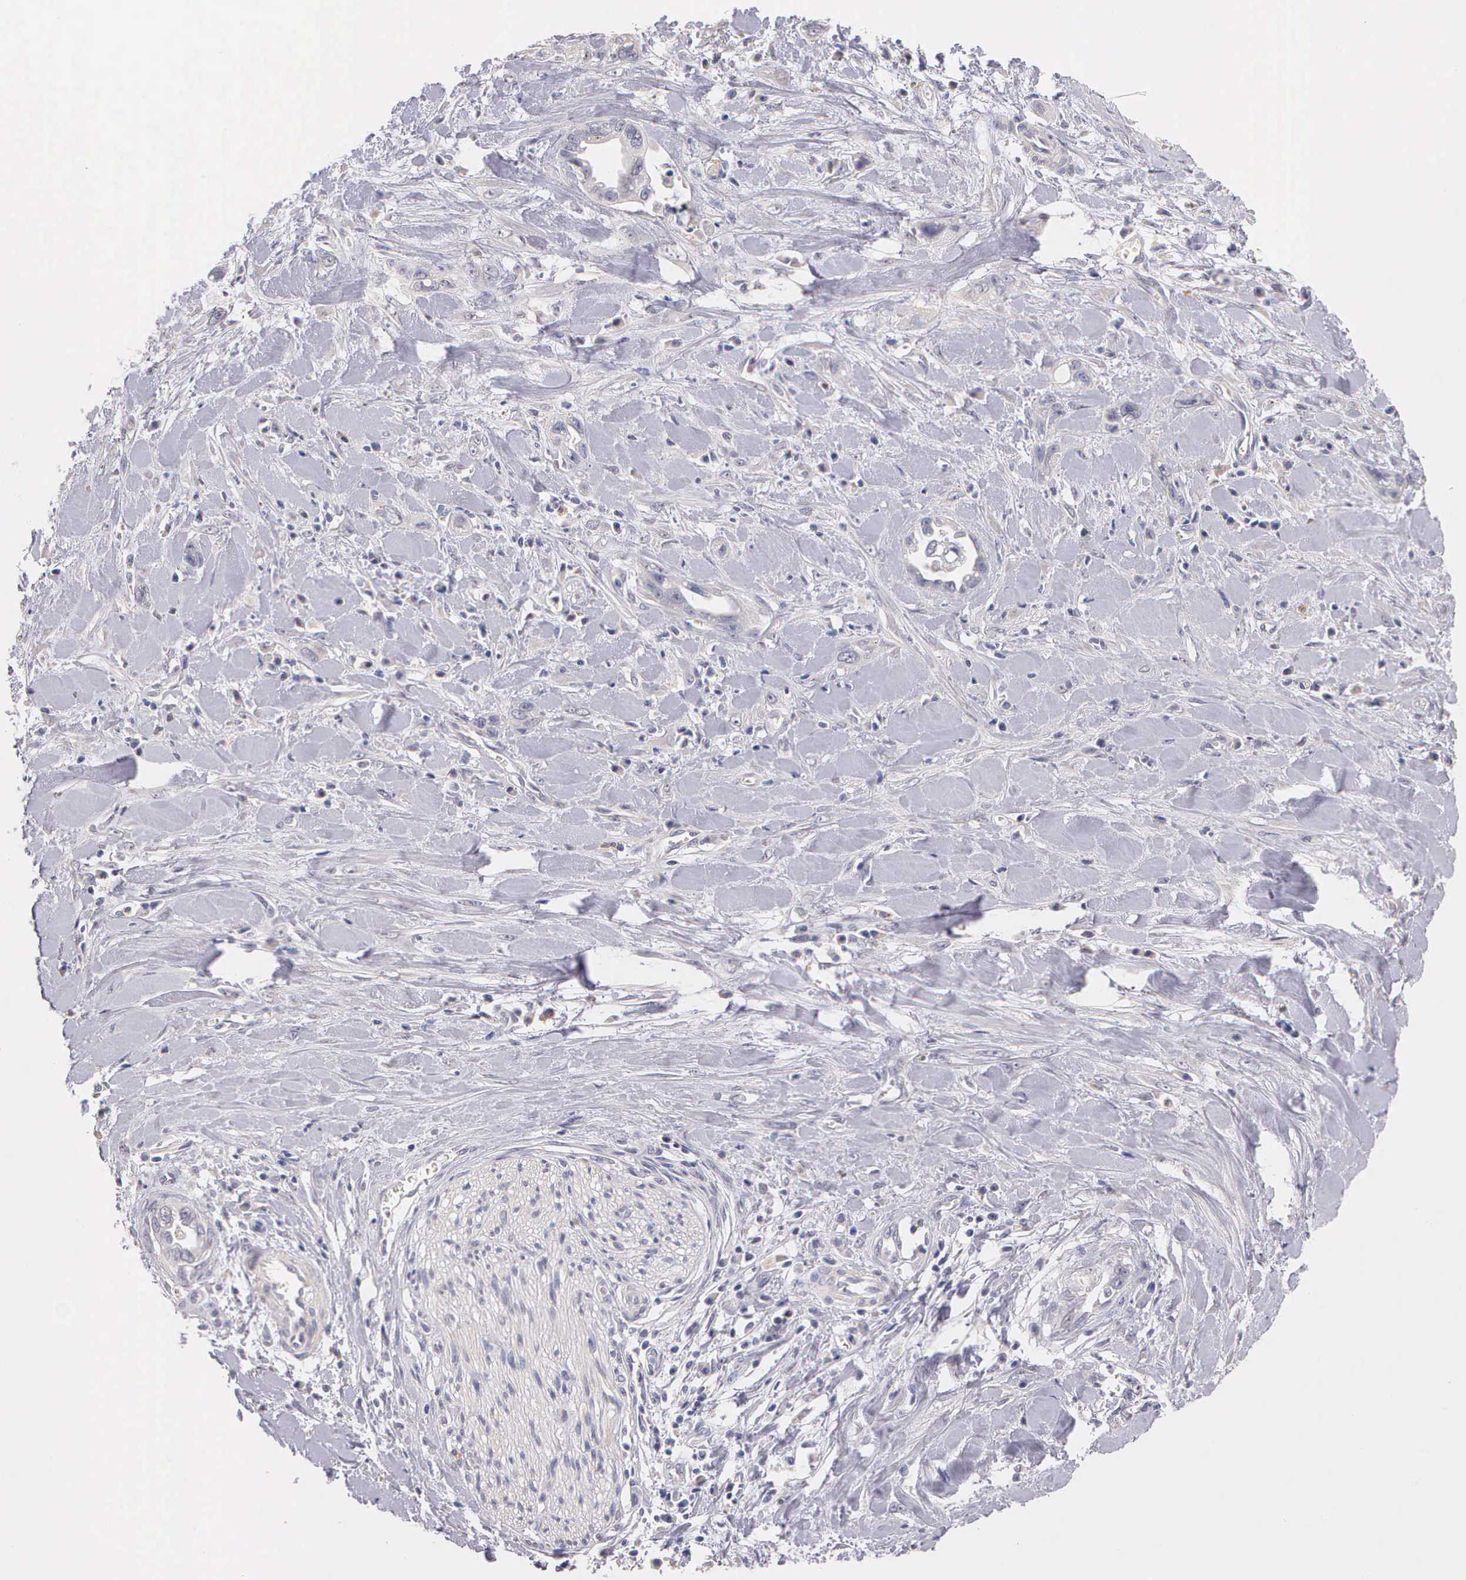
{"staining": {"intensity": "negative", "quantity": "none", "location": "none"}, "tissue": "pancreatic cancer", "cell_type": "Tumor cells", "image_type": "cancer", "snomed": [{"axis": "morphology", "description": "Adenocarcinoma, NOS"}, {"axis": "topography", "description": "Pancreas"}], "caption": "Immunohistochemical staining of pancreatic cancer shows no significant positivity in tumor cells. (Brightfield microscopy of DAB immunohistochemistry at high magnification).", "gene": "ESR1", "patient": {"sex": "male", "age": 69}}